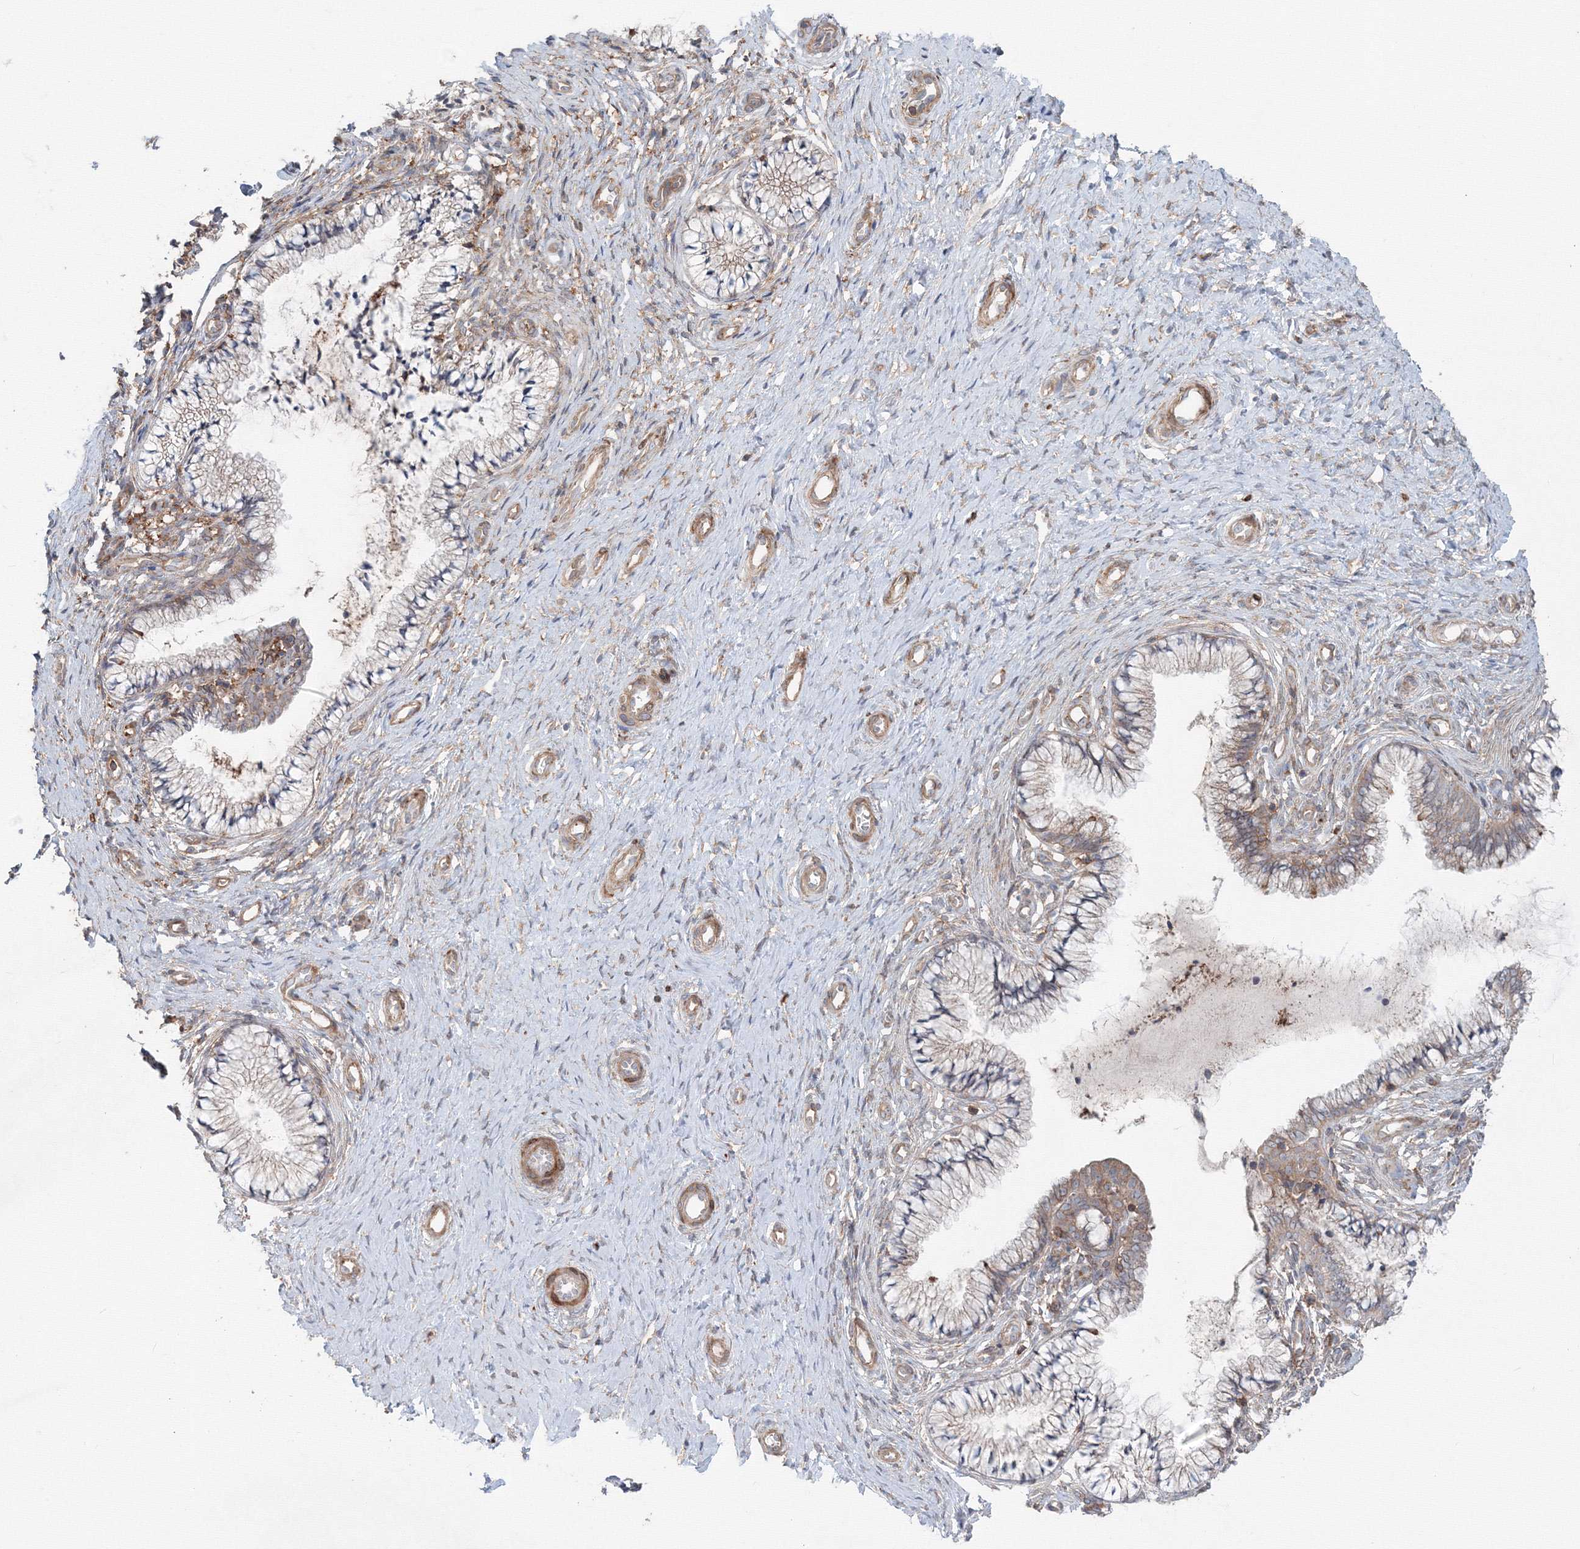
{"staining": {"intensity": "moderate", "quantity": "<25%", "location": "cytoplasmic/membranous"}, "tissue": "cervix", "cell_type": "Glandular cells", "image_type": "normal", "snomed": [{"axis": "morphology", "description": "Normal tissue, NOS"}, {"axis": "topography", "description": "Cervix"}], "caption": "Immunohistochemistry (IHC) histopathology image of unremarkable human cervix stained for a protein (brown), which reveals low levels of moderate cytoplasmic/membranous expression in about <25% of glandular cells.", "gene": "SH3PXD2A", "patient": {"sex": "female", "age": 36}}